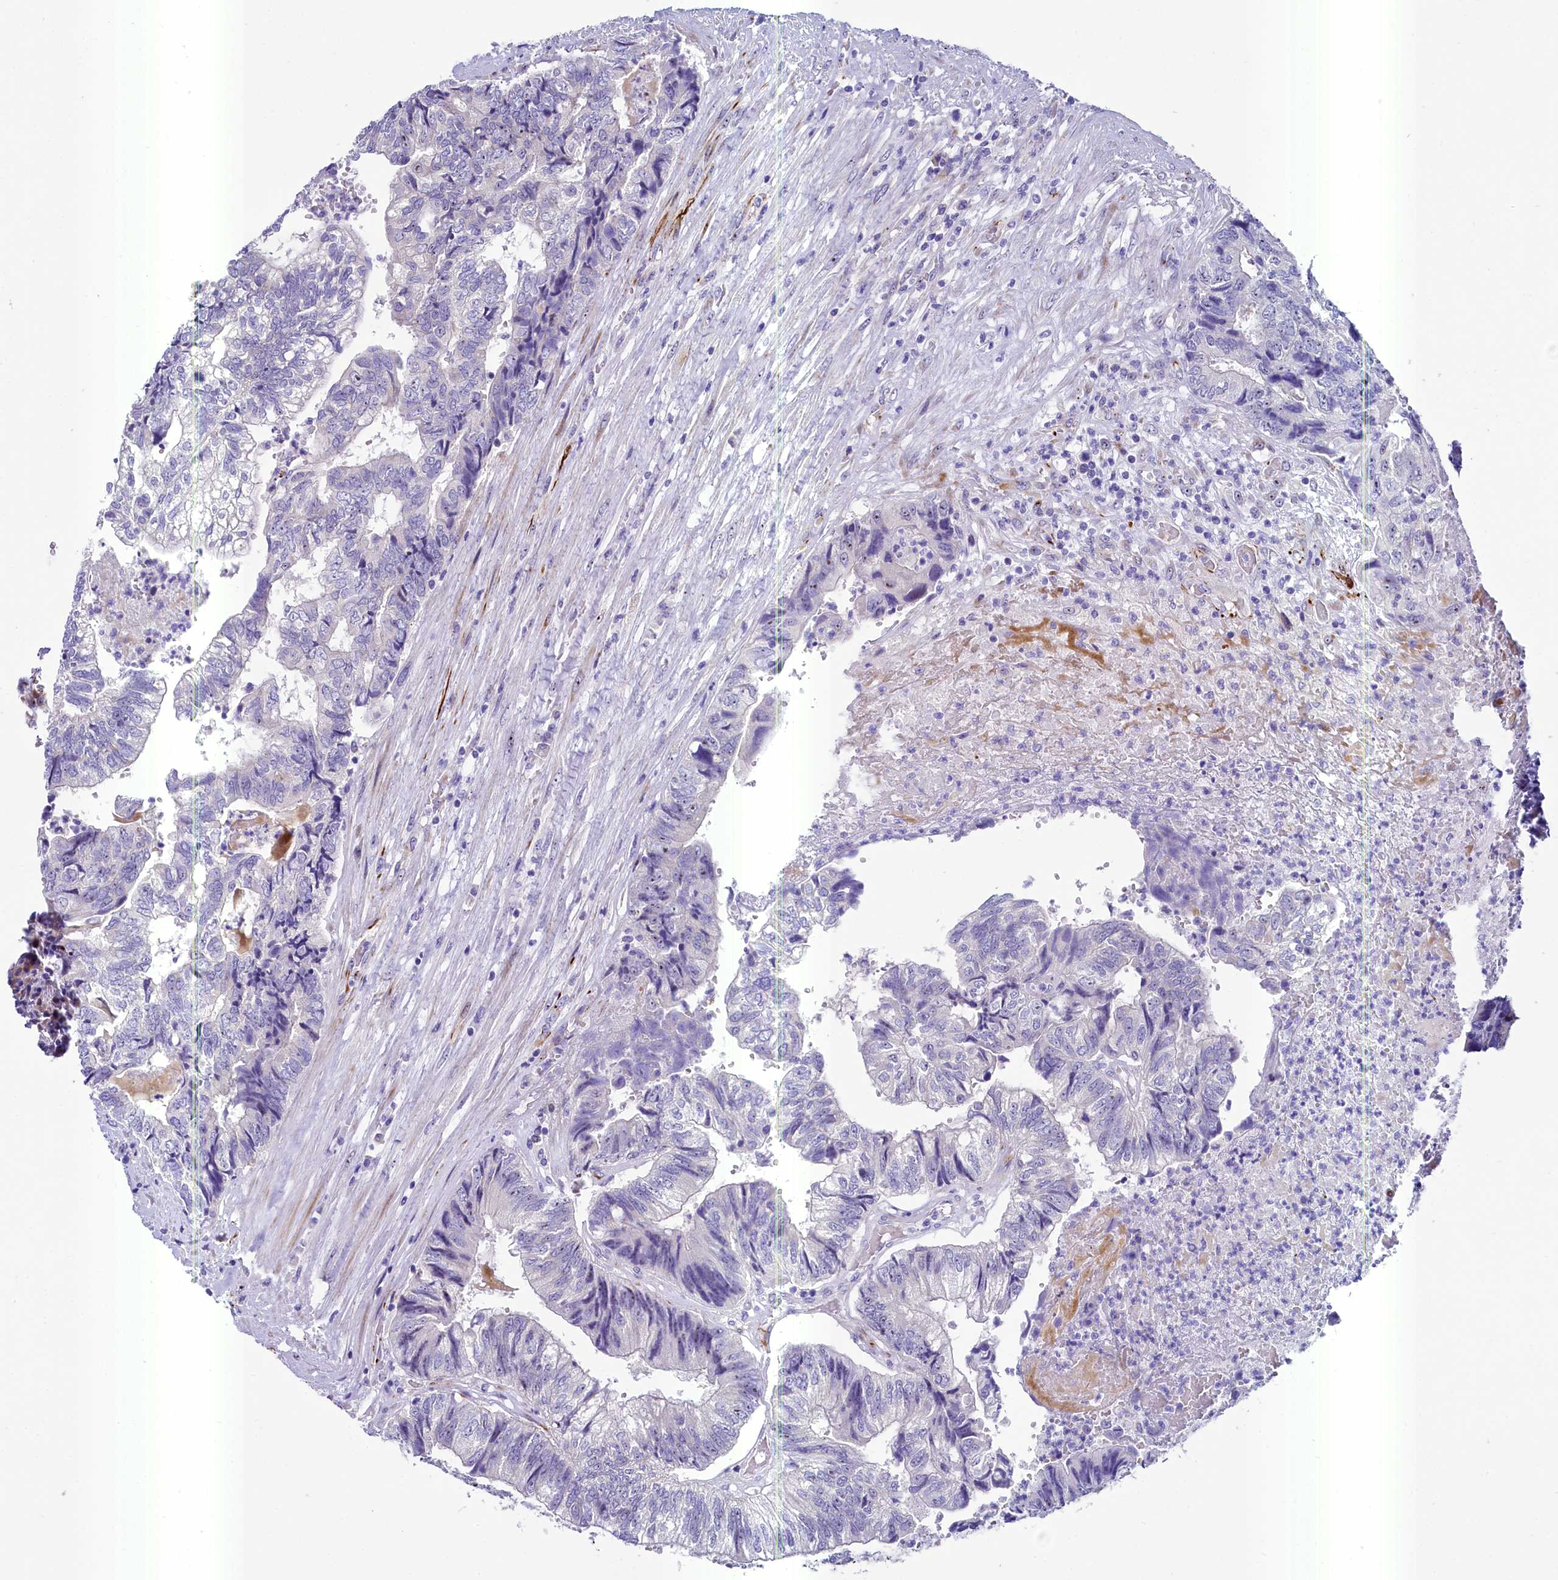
{"staining": {"intensity": "negative", "quantity": "none", "location": "none"}, "tissue": "colorectal cancer", "cell_type": "Tumor cells", "image_type": "cancer", "snomed": [{"axis": "morphology", "description": "Adenocarcinoma, NOS"}, {"axis": "topography", "description": "Colon"}], "caption": "DAB immunohistochemical staining of colorectal cancer shows no significant positivity in tumor cells.", "gene": "SH3TC2", "patient": {"sex": "female", "age": 67}}